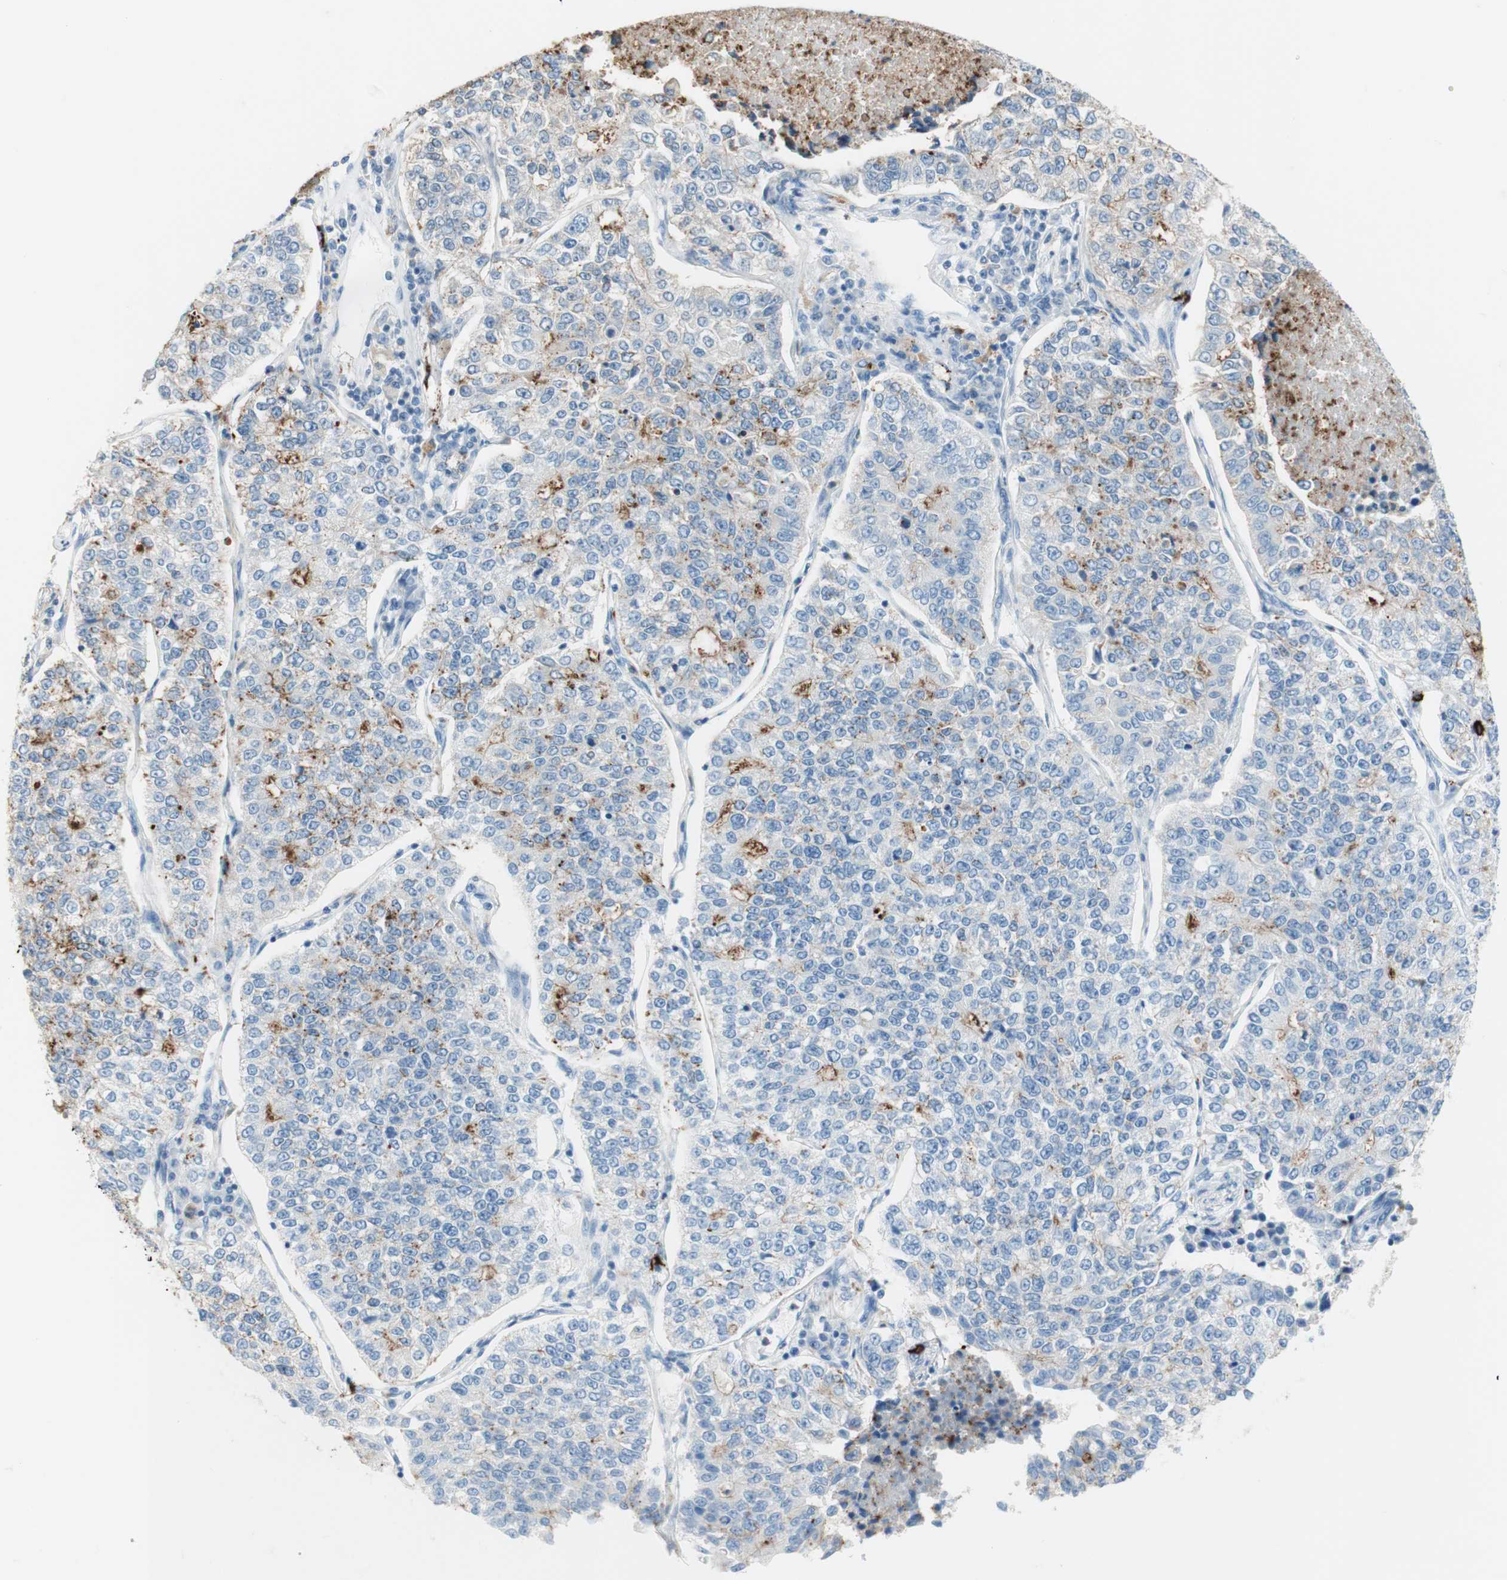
{"staining": {"intensity": "weak", "quantity": "<25%", "location": "cytoplasmic/membranous"}, "tissue": "lung cancer", "cell_type": "Tumor cells", "image_type": "cancer", "snomed": [{"axis": "morphology", "description": "Adenocarcinoma, NOS"}, {"axis": "topography", "description": "Lung"}], "caption": "Tumor cells are negative for brown protein staining in lung cancer.", "gene": "CEACAM1", "patient": {"sex": "male", "age": 49}}